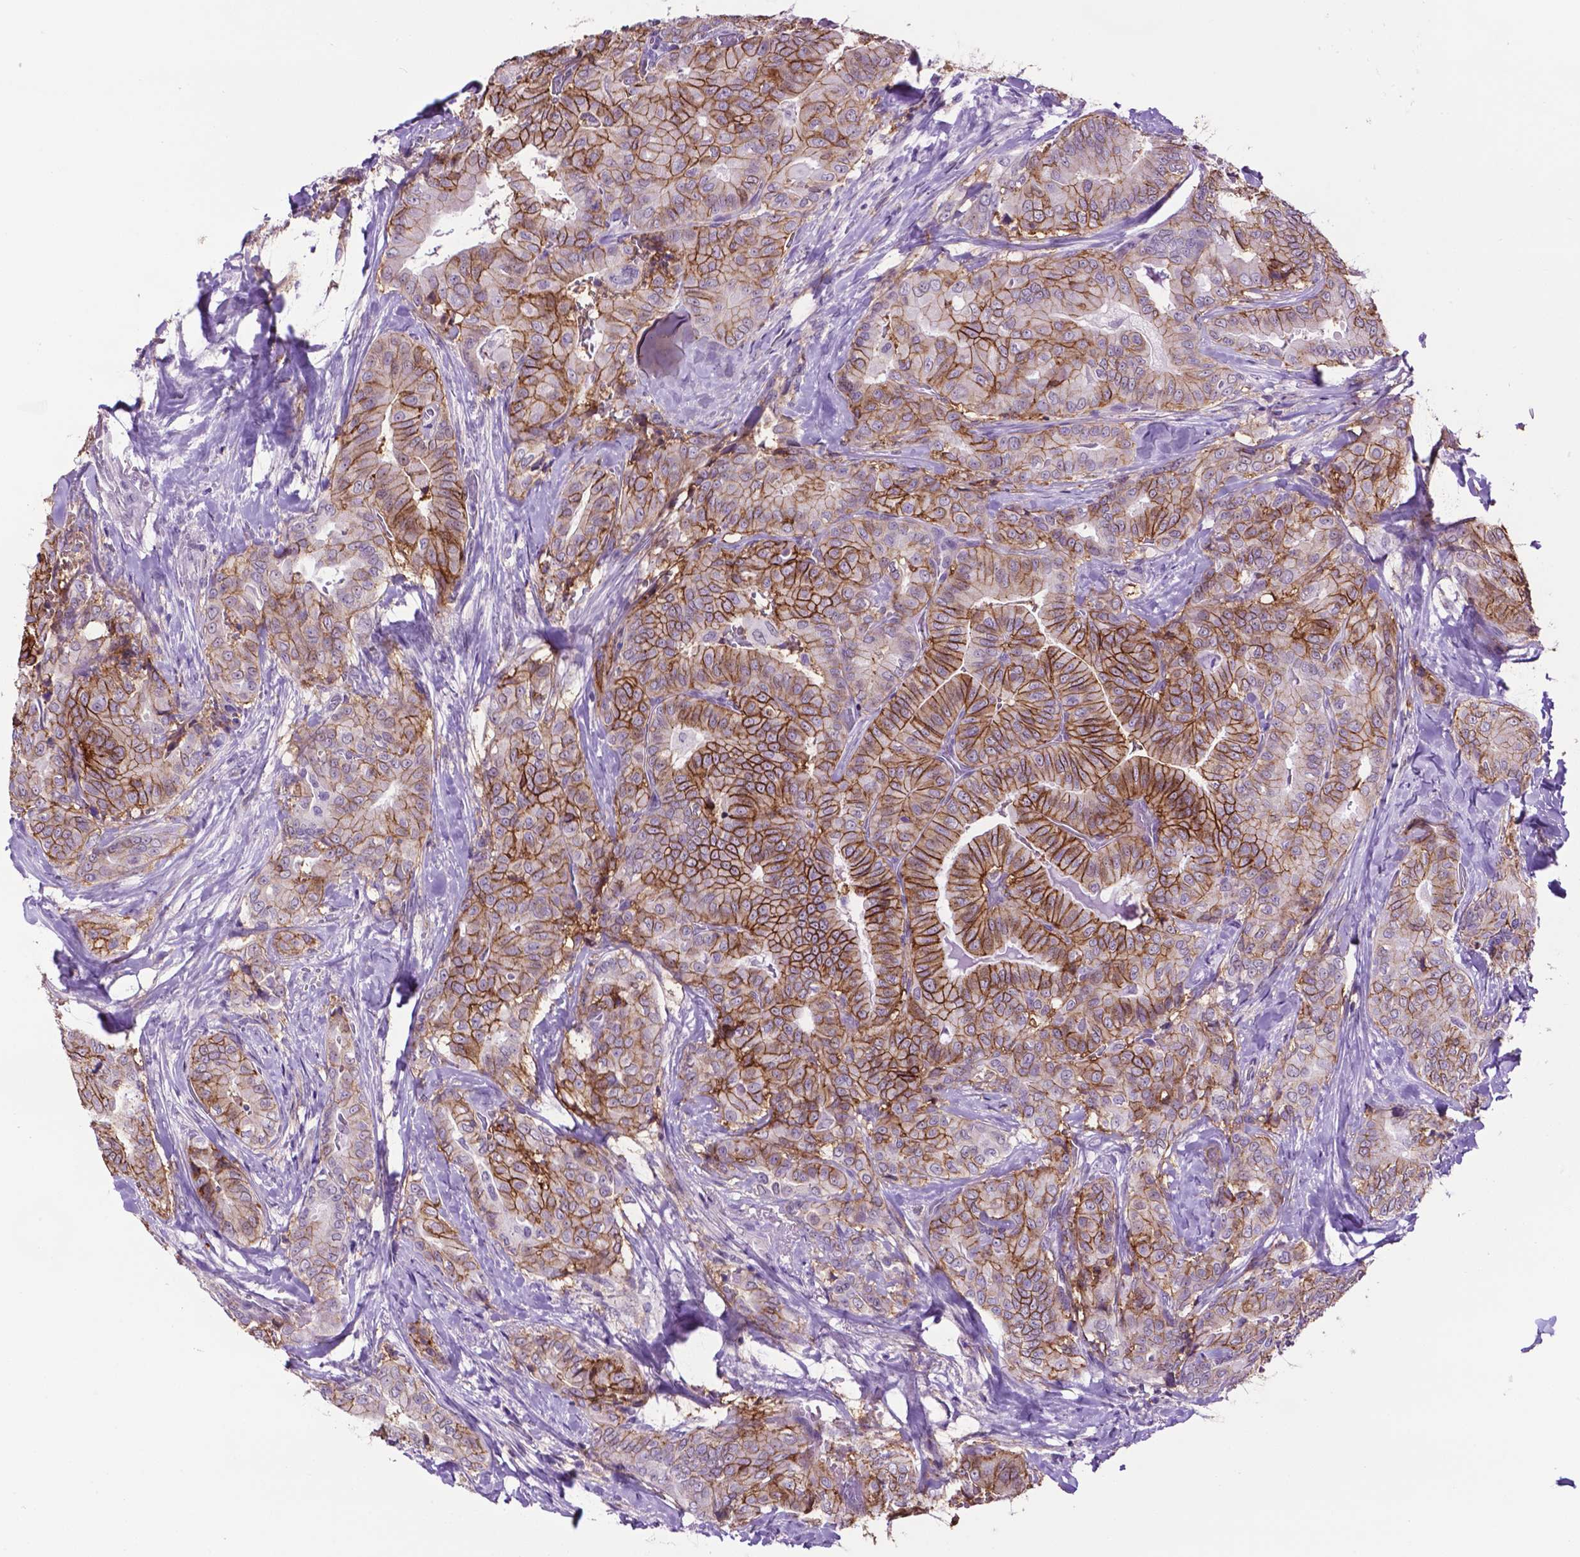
{"staining": {"intensity": "moderate", "quantity": ">75%", "location": "cytoplasmic/membranous"}, "tissue": "thyroid cancer", "cell_type": "Tumor cells", "image_type": "cancer", "snomed": [{"axis": "morphology", "description": "Papillary adenocarcinoma, NOS"}, {"axis": "topography", "description": "Thyroid gland"}], "caption": "Thyroid papillary adenocarcinoma stained with immunohistochemistry reveals moderate cytoplasmic/membranous staining in approximately >75% of tumor cells.", "gene": "TACSTD2", "patient": {"sex": "male", "age": 61}}